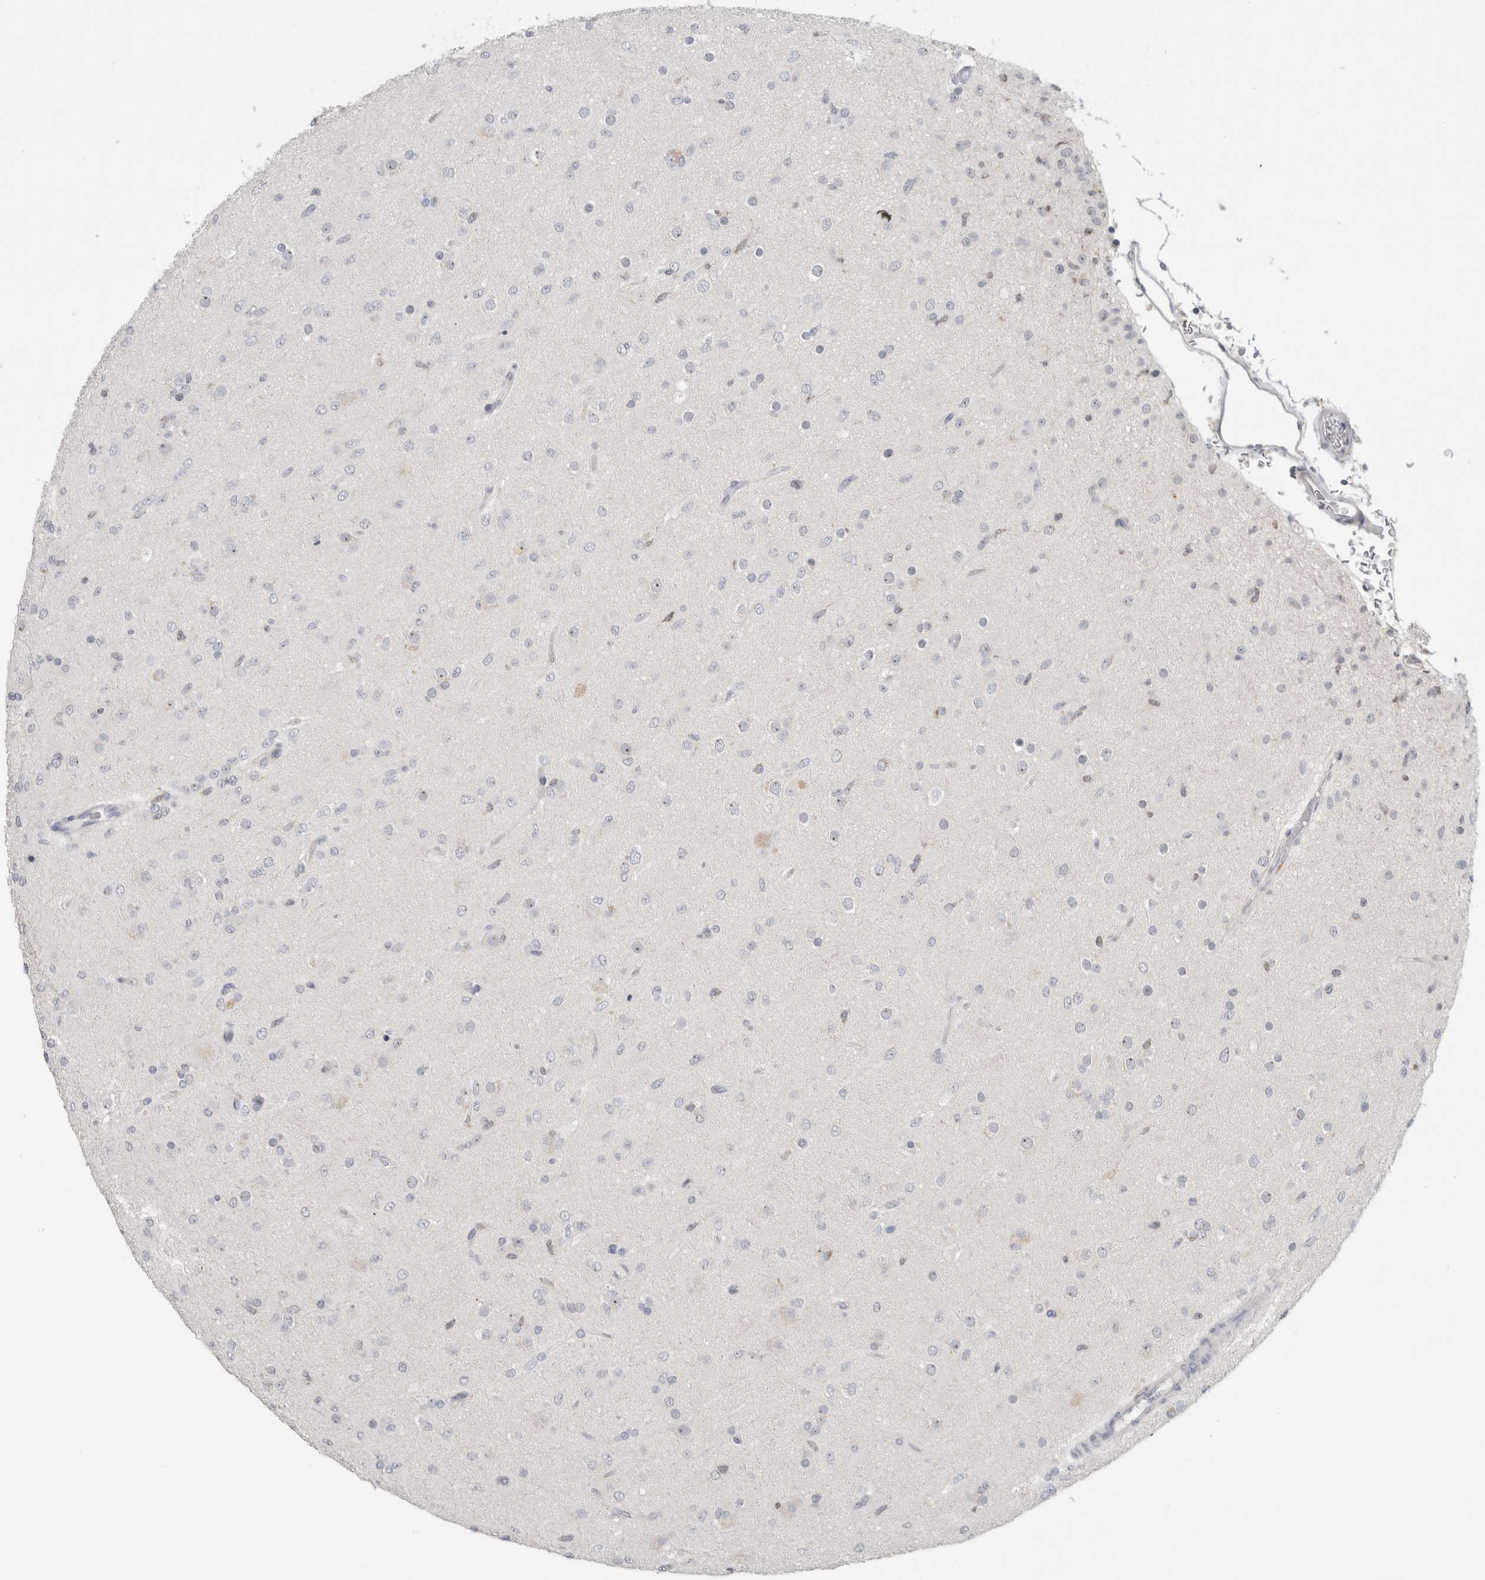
{"staining": {"intensity": "negative", "quantity": "none", "location": "none"}, "tissue": "glioma", "cell_type": "Tumor cells", "image_type": "cancer", "snomed": [{"axis": "morphology", "description": "Glioma, malignant, Low grade"}, {"axis": "topography", "description": "Brain"}], "caption": "This is a image of immunohistochemistry (IHC) staining of malignant low-grade glioma, which shows no staining in tumor cells. (DAB (3,3'-diaminobenzidine) immunohistochemistry with hematoxylin counter stain).", "gene": "FMR1NB", "patient": {"sex": "male", "age": 65}}